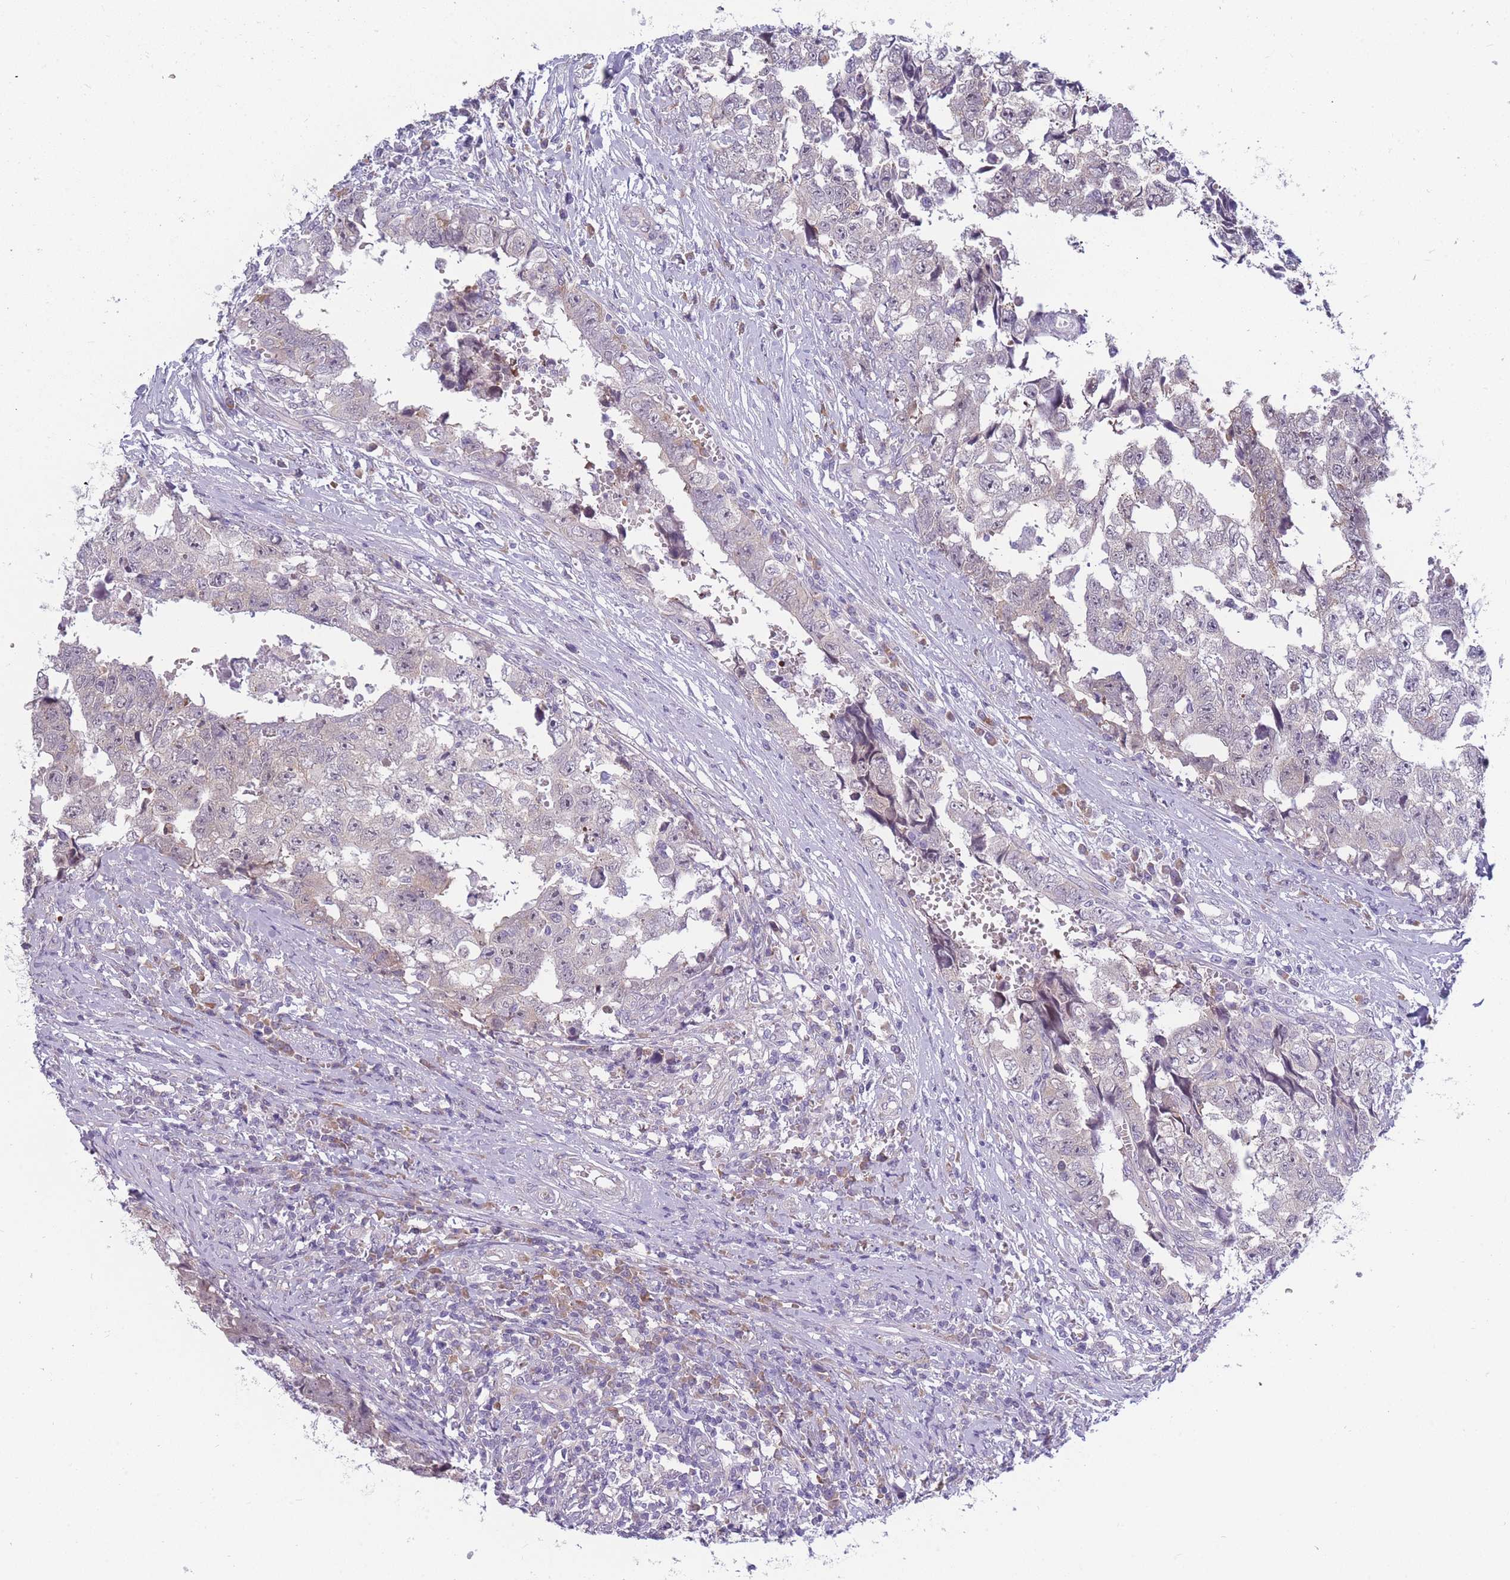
{"staining": {"intensity": "weak", "quantity": "<25%", "location": "cytoplasmic/membranous"}, "tissue": "testis cancer", "cell_type": "Tumor cells", "image_type": "cancer", "snomed": [{"axis": "morphology", "description": "Carcinoma, Embryonal, NOS"}, {"axis": "topography", "description": "Testis"}], "caption": "Protein analysis of testis cancer (embryonal carcinoma) exhibits no significant staining in tumor cells. The staining is performed using DAB brown chromogen with nuclei counter-stained in using hematoxylin.", "gene": "NDUFAF6", "patient": {"sex": "male", "age": 25}}